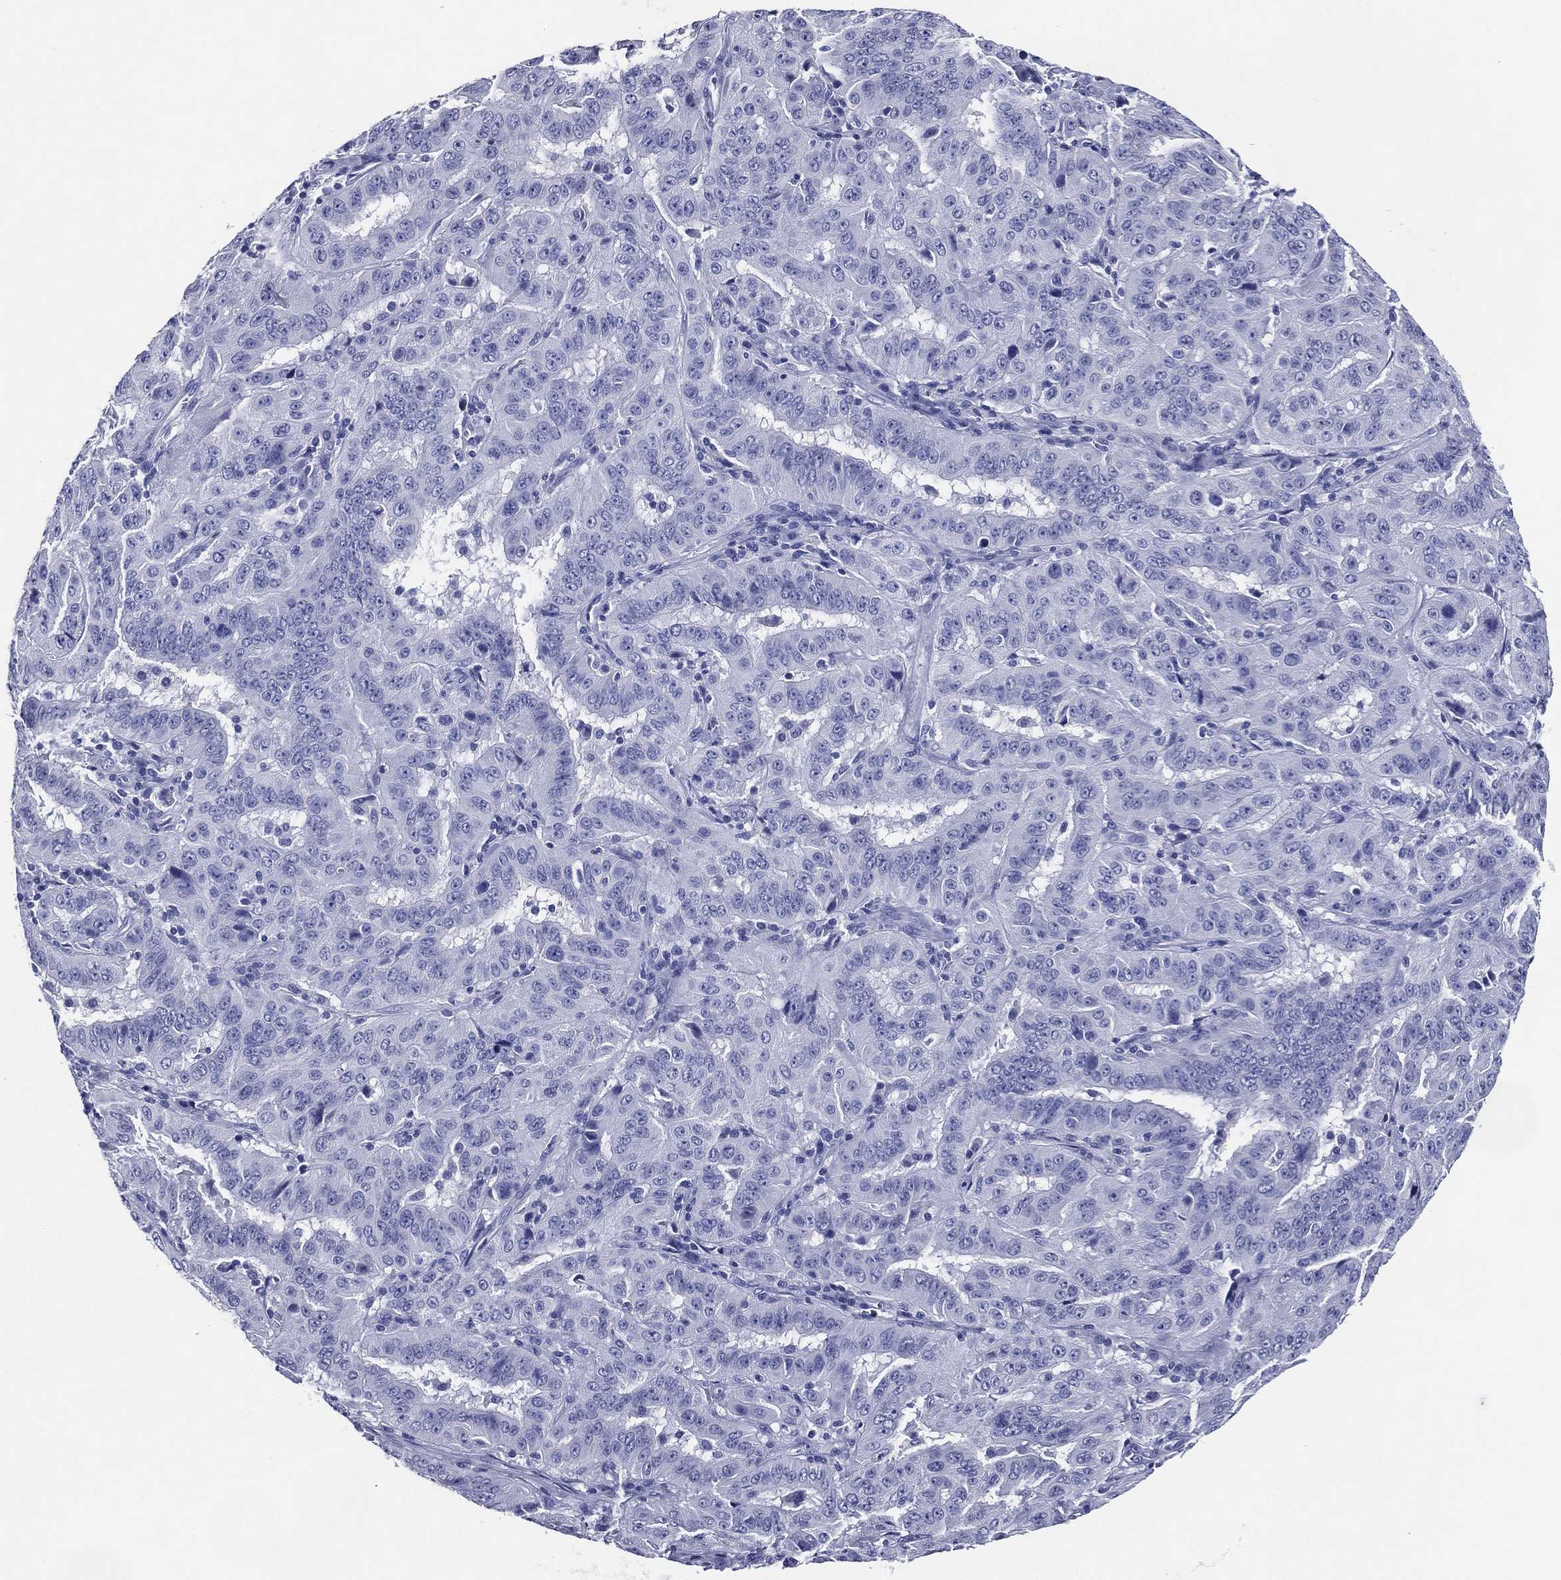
{"staining": {"intensity": "negative", "quantity": "none", "location": "none"}, "tissue": "pancreatic cancer", "cell_type": "Tumor cells", "image_type": "cancer", "snomed": [{"axis": "morphology", "description": "Adenocarcinoma, NOS"}, {"axis": "topography", "description": "Pancreas"}], "caption": "A micrograph of human adenocarcinoma (pancreatic) is negative for staining in tumor cells.", "gene": "ACE2", "patient": {"sex": "male", "age": 63}}